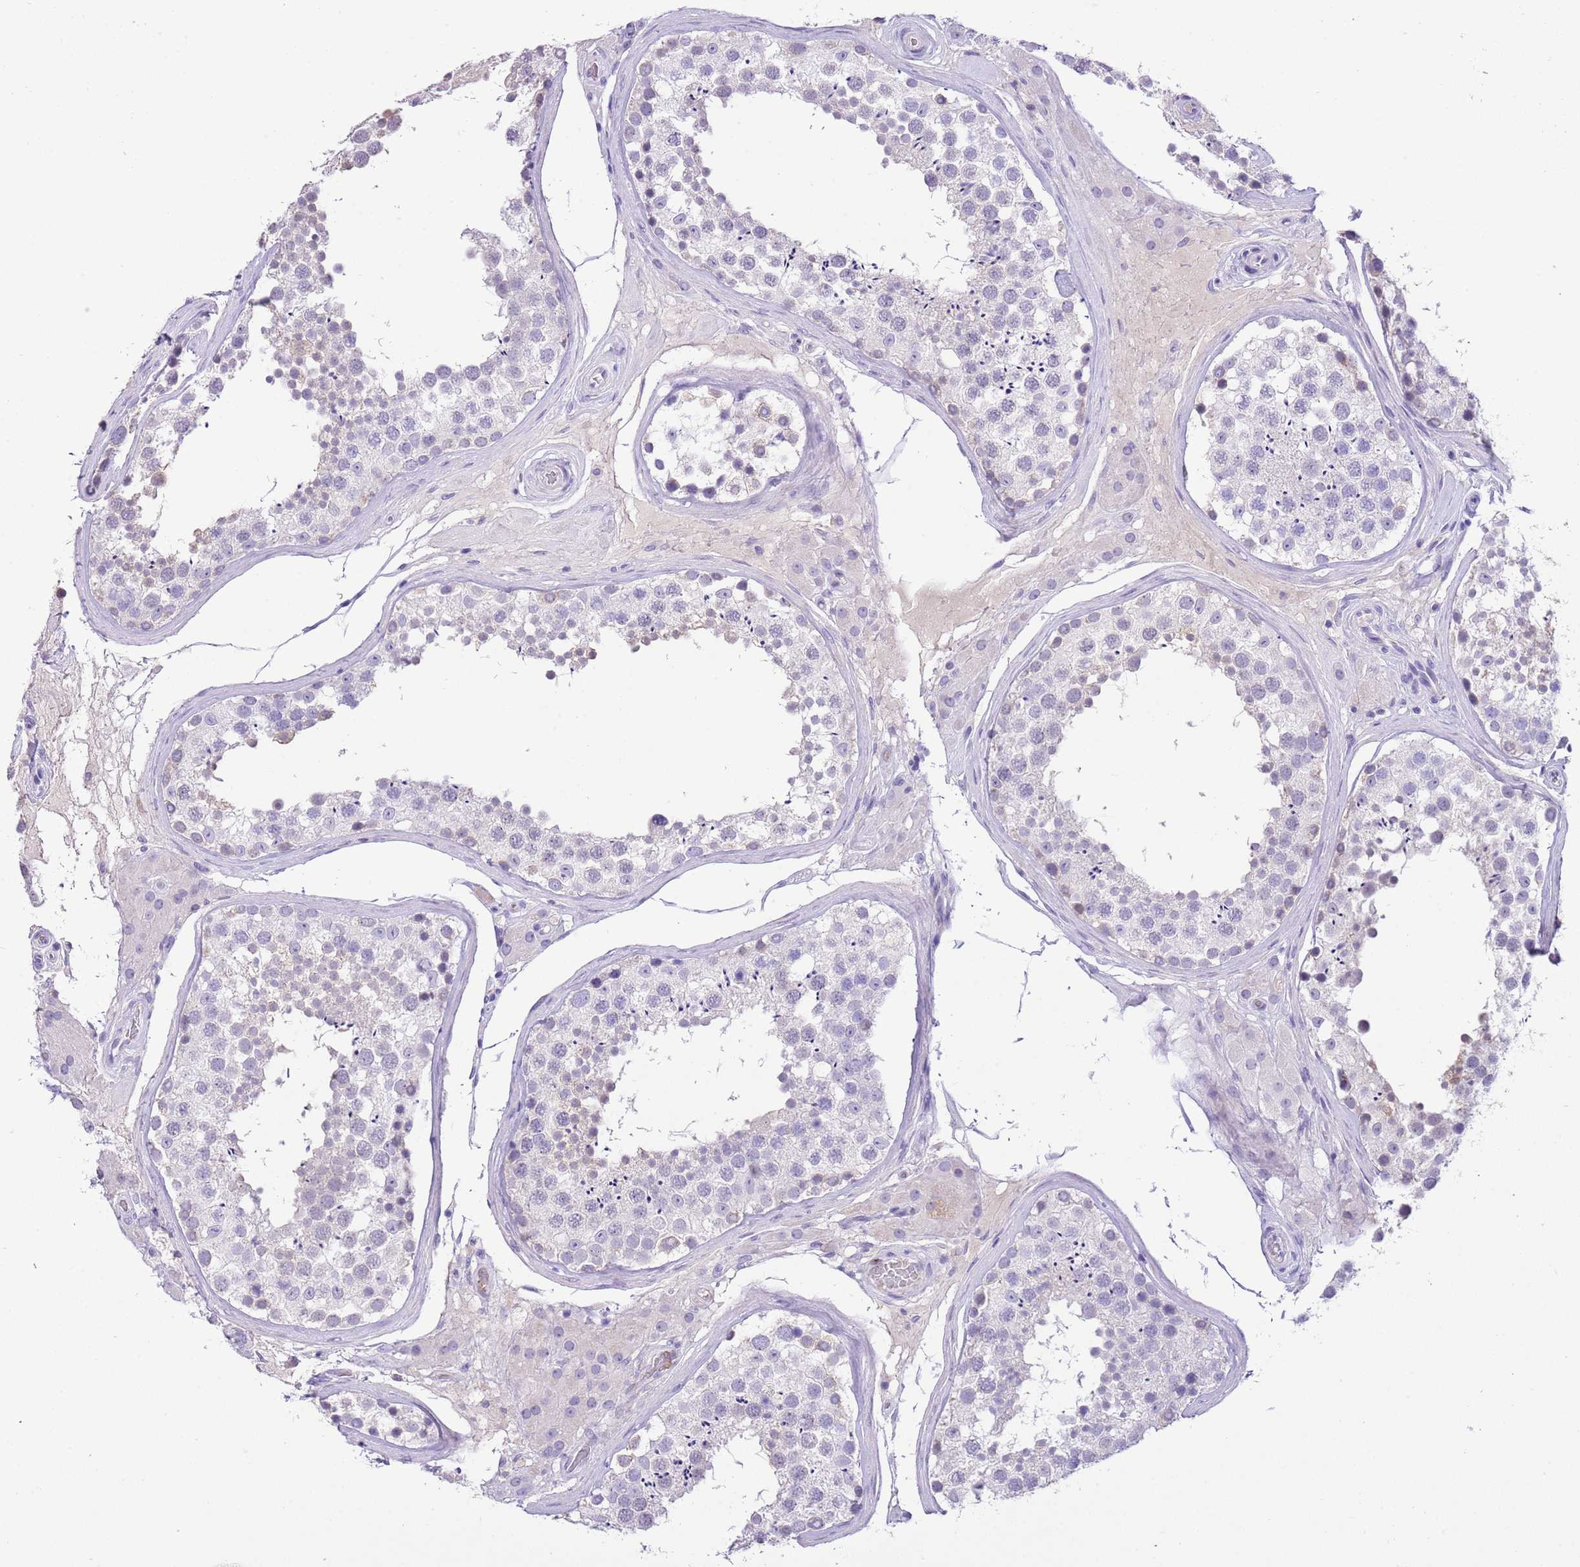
{"staining": {"intensity": "negative", "quantity": "none", "location": "none"}, "tissue": "testis", "cell_type": "Cells in seminiferous ducts", "image_type": "normal", "snomed": [{"axis": "morphology", "description": "Normal tissue, NOS"}, {"axis": "topography", "description": "Testis"}], "caption": "This is an immunohistochemistry photomicrograph of normal testis. There is no positivity in cells in seminiferous ducts.", "gene": "CLEC2A", "patient": {"sex": "male", "age": 46}}